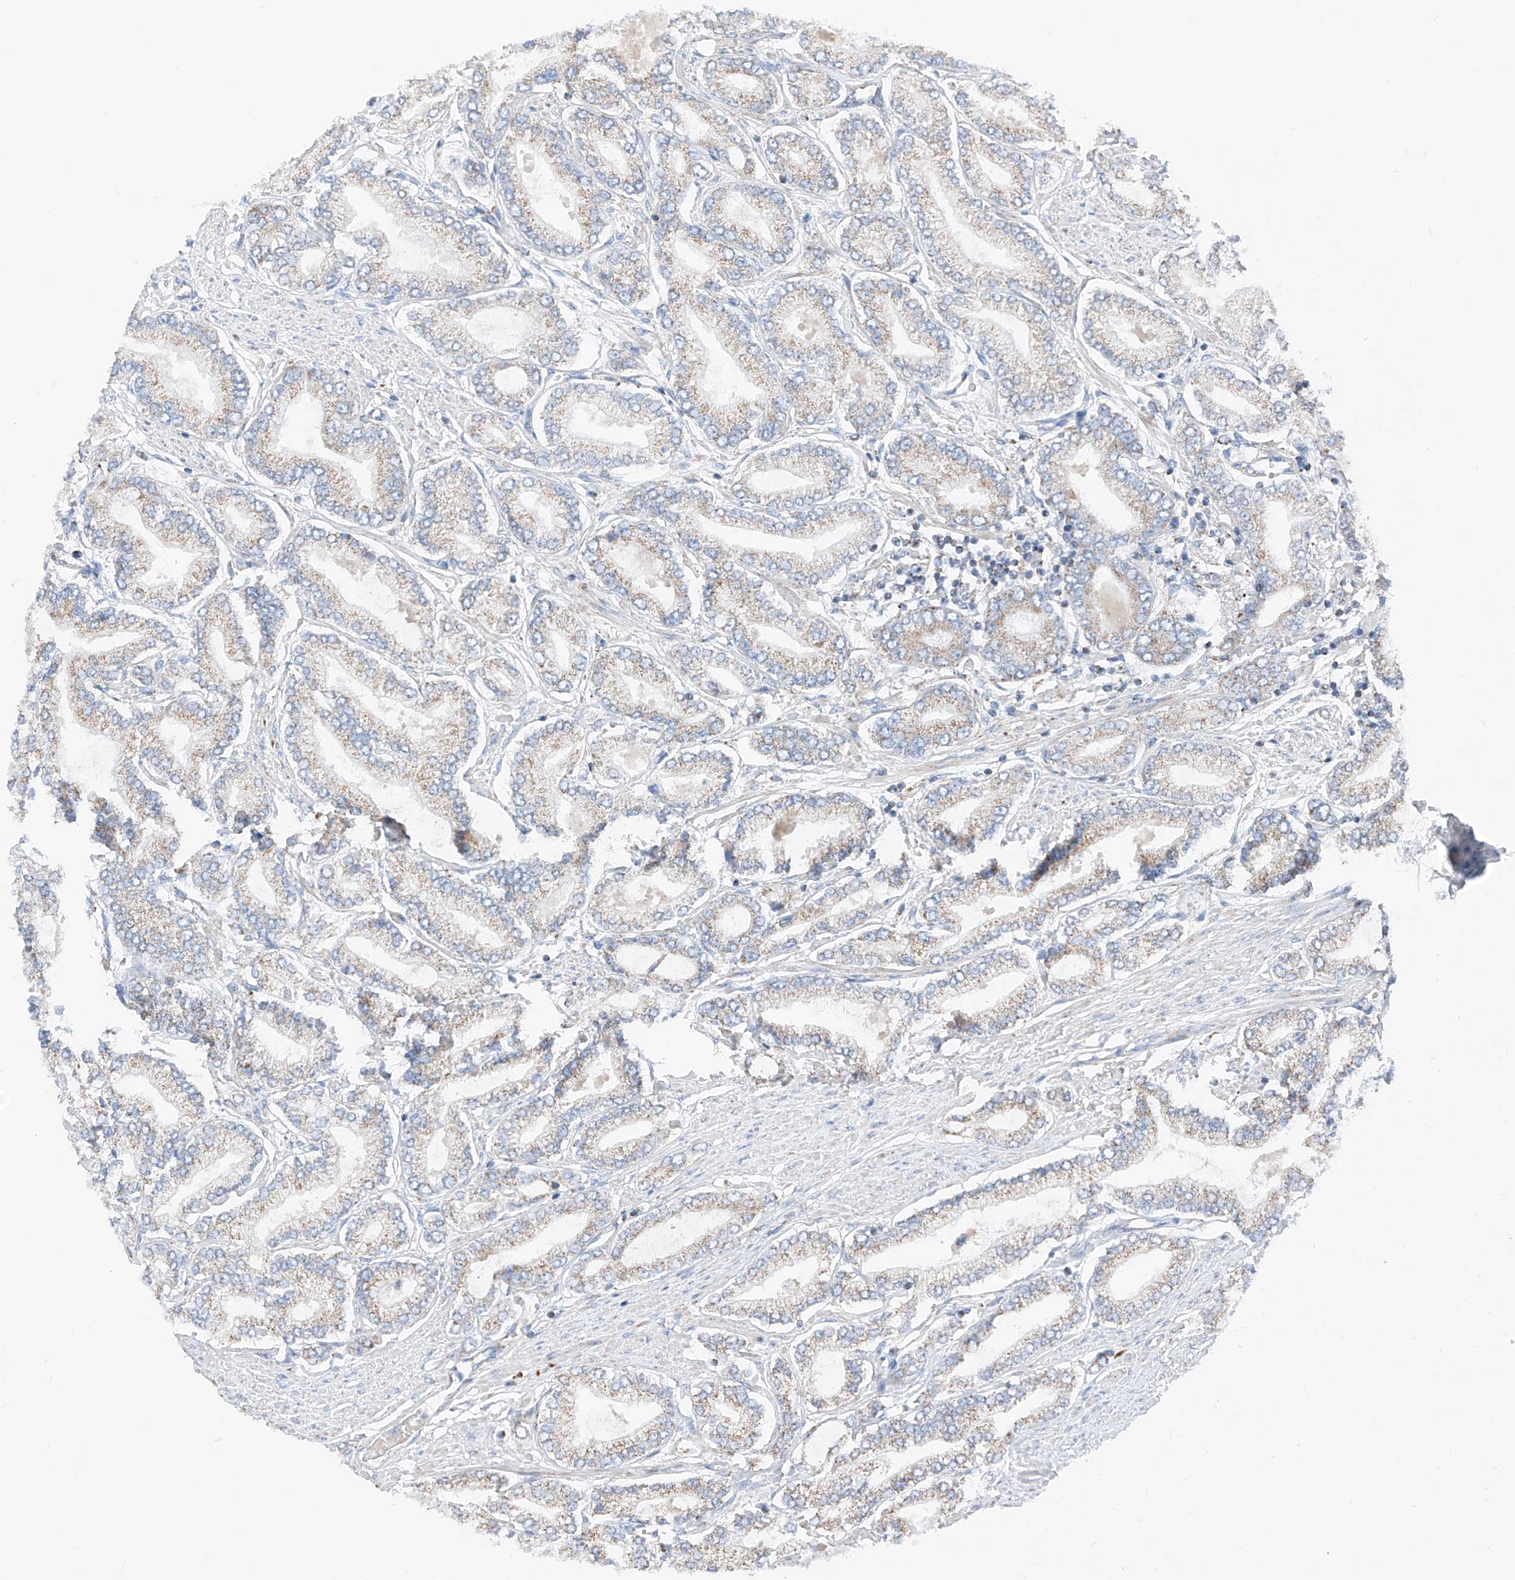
{"staining": {"intensity": "weak", "quantity": "<25%", "location": "cytoplasmic/membranous"}, "tissue": "prostate cancer", "cell_type": "Tumor cells", "image_type": "cancer", "snomed": [{"axis": "morphology", "description": "Adenocarcinoma, Low grade"}, {"axis": "topography", "description": "Prostate"}], "caption": "Tumor cells show no significant positivity in prostate low-grade adenocarcinoma.", "gene": "MRAP", "patient": {"sex": "male", "age": 63}}